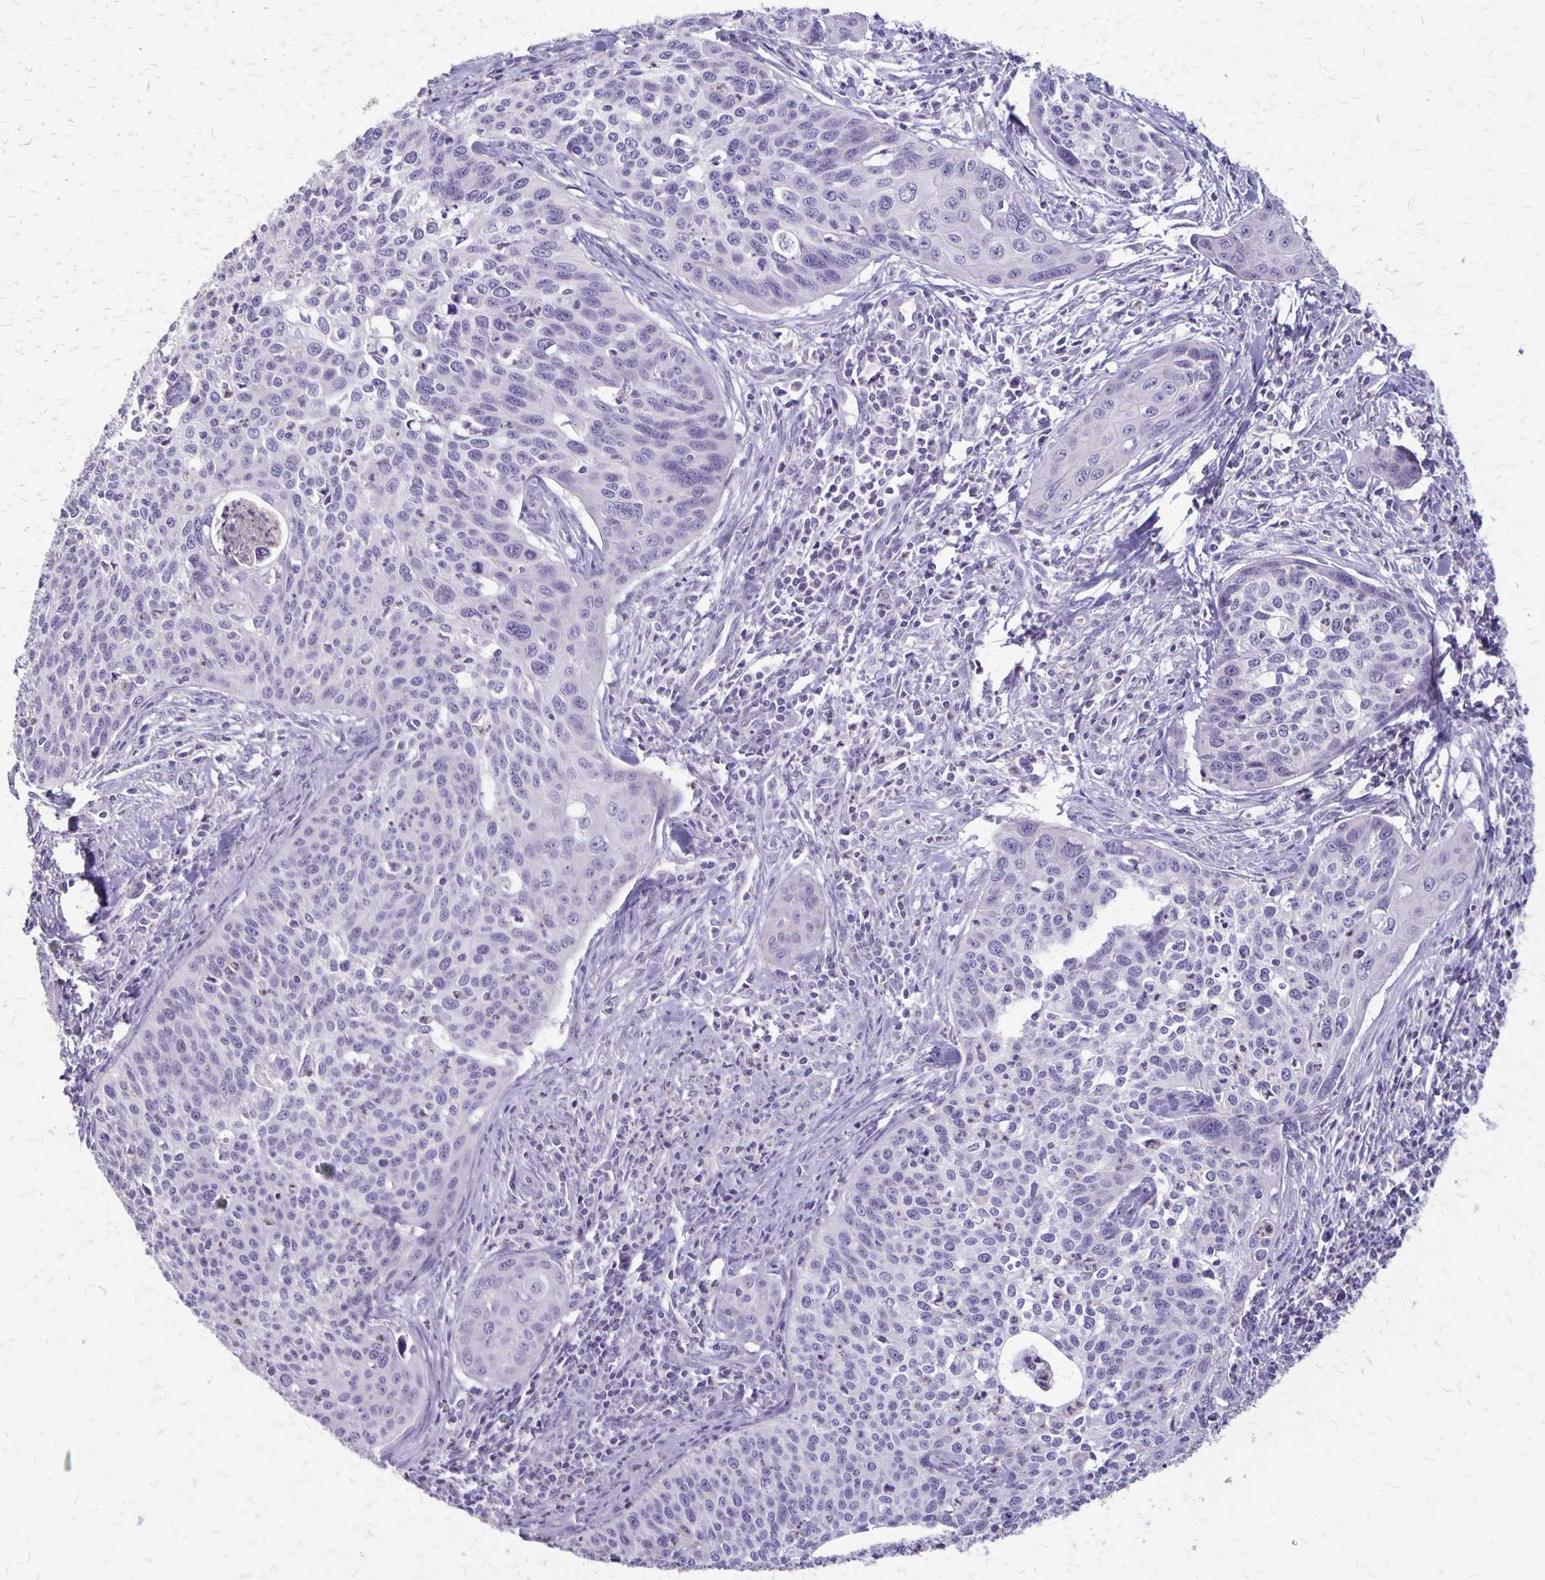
{"staining": {"intensity": "negative", "quantity": "none", "location": "none"}, "tissue": "cervical cancer", "cell_type": "Tumor cells", "image_type": "cancer", "snomed": [{"axis": "morphology", "description": "Squamous cell carcinoma, NOS"}, {"axis": "topography", "description": "Cervix"}], "caption": "DAB (3,3'-diaminobenzidine) immunohistochemical staining of cervical cancer (squamous cell carcinoma) displays no significant expression in tumor cells.", "gene": "SEPTIN5", "patient": {"sex": "female", "age": 31}}